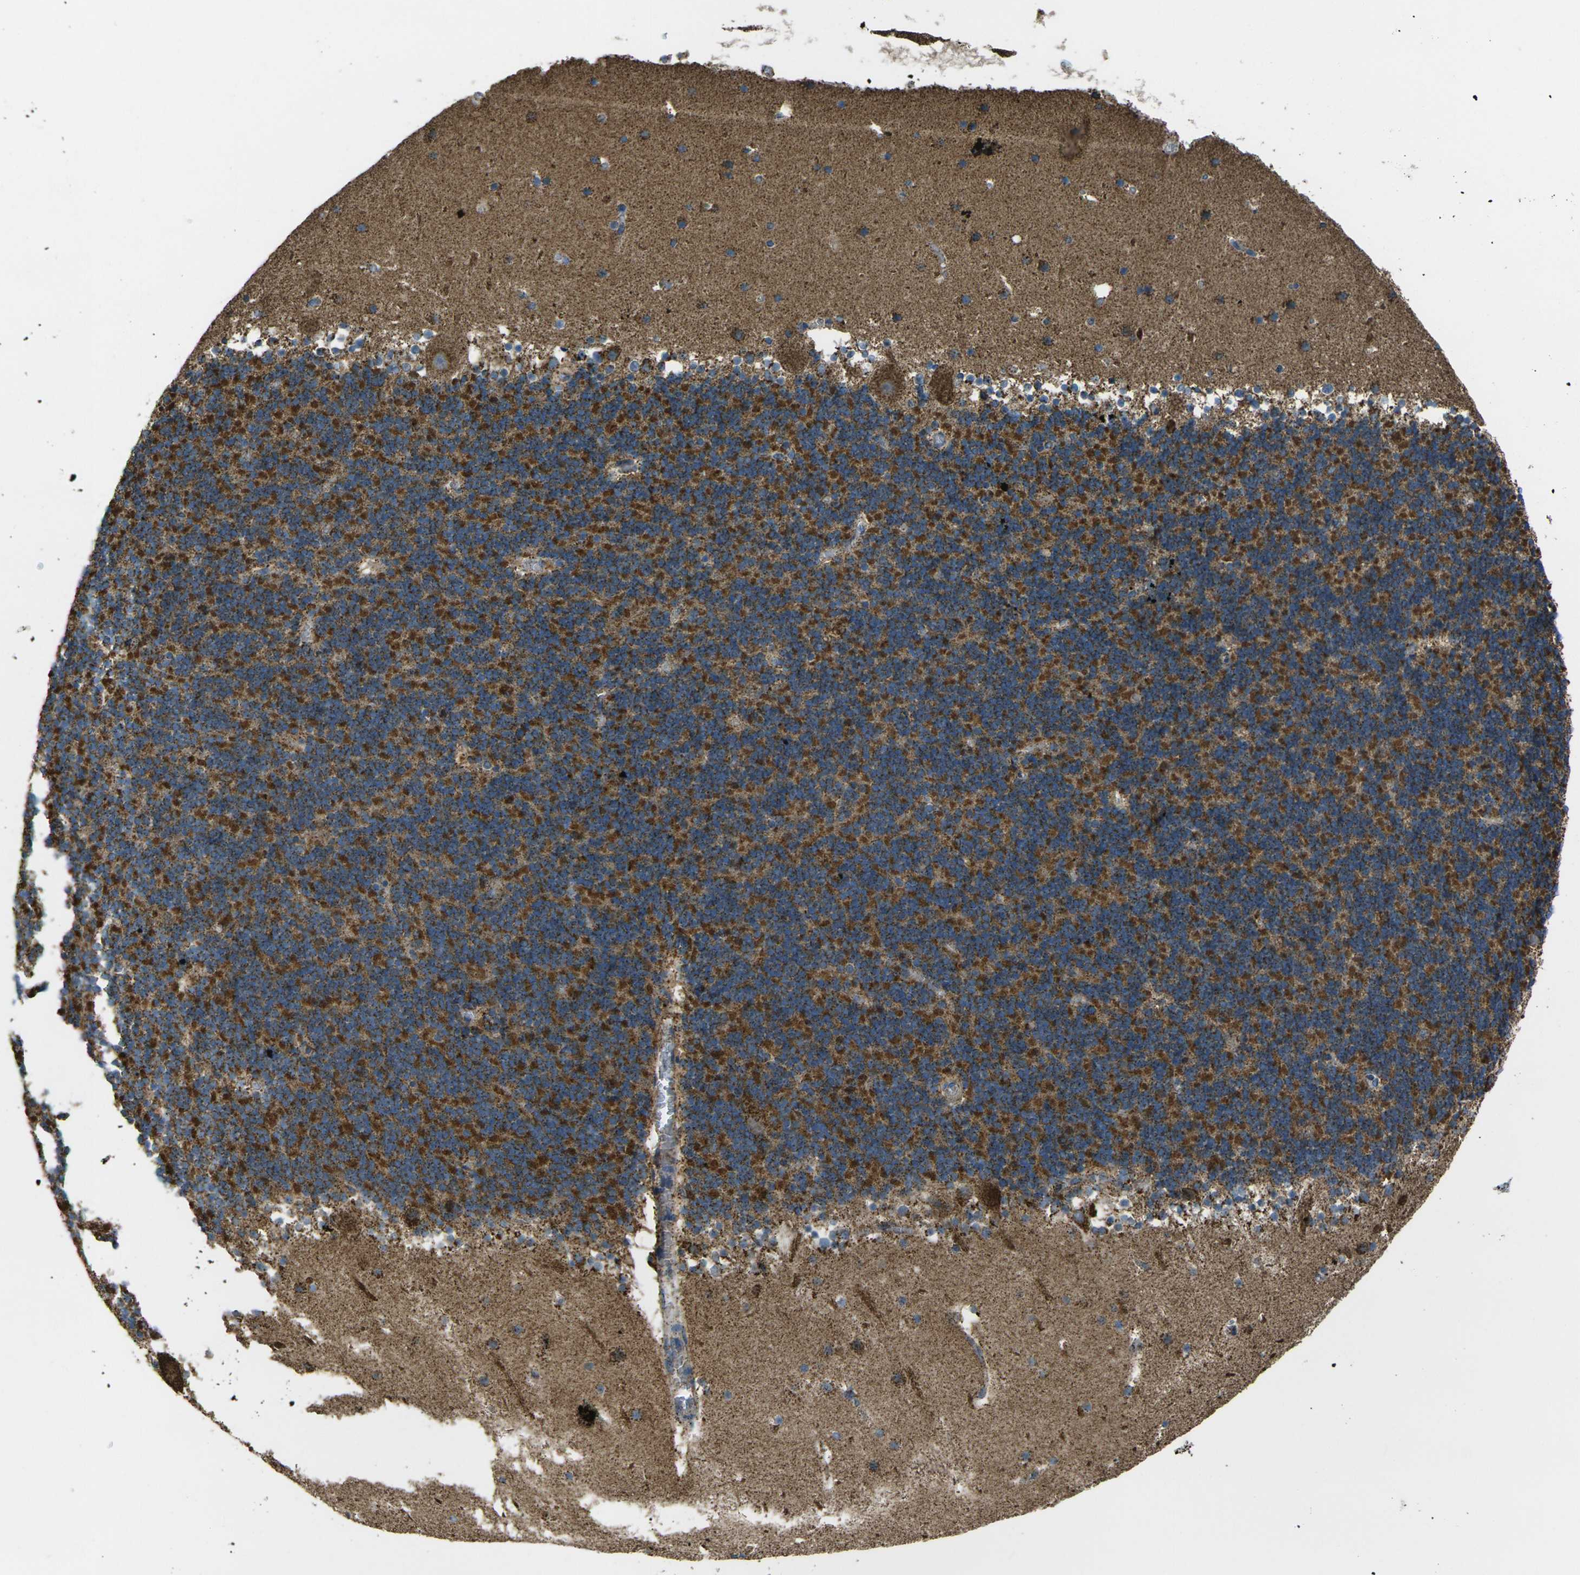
{"staining": {"intensity": "strong", "quantity": ">75%", "location": "cytoplasmic/membranous"}, "tissue": "cerebellum", "cell_type": "Cells in granular layer", "image_type": "normal", "snomed": [{"axis": "morphology", "description": "Normal tissue, NOS"}, {"axis": "topography", "description": "Cerebellum"}], "caption": "Immunohistochemistry (IHC) image of normal cerebellum: cerebellum stained using IHC reveals high levels of strong protein expression localized specifically in the cytoplasmic/membranous of cells in granular layer, appearing as a cytoplasmic/membranous brown color.", "gene": "KLHL5", "patient": {"sex": "male", "age": 45}}